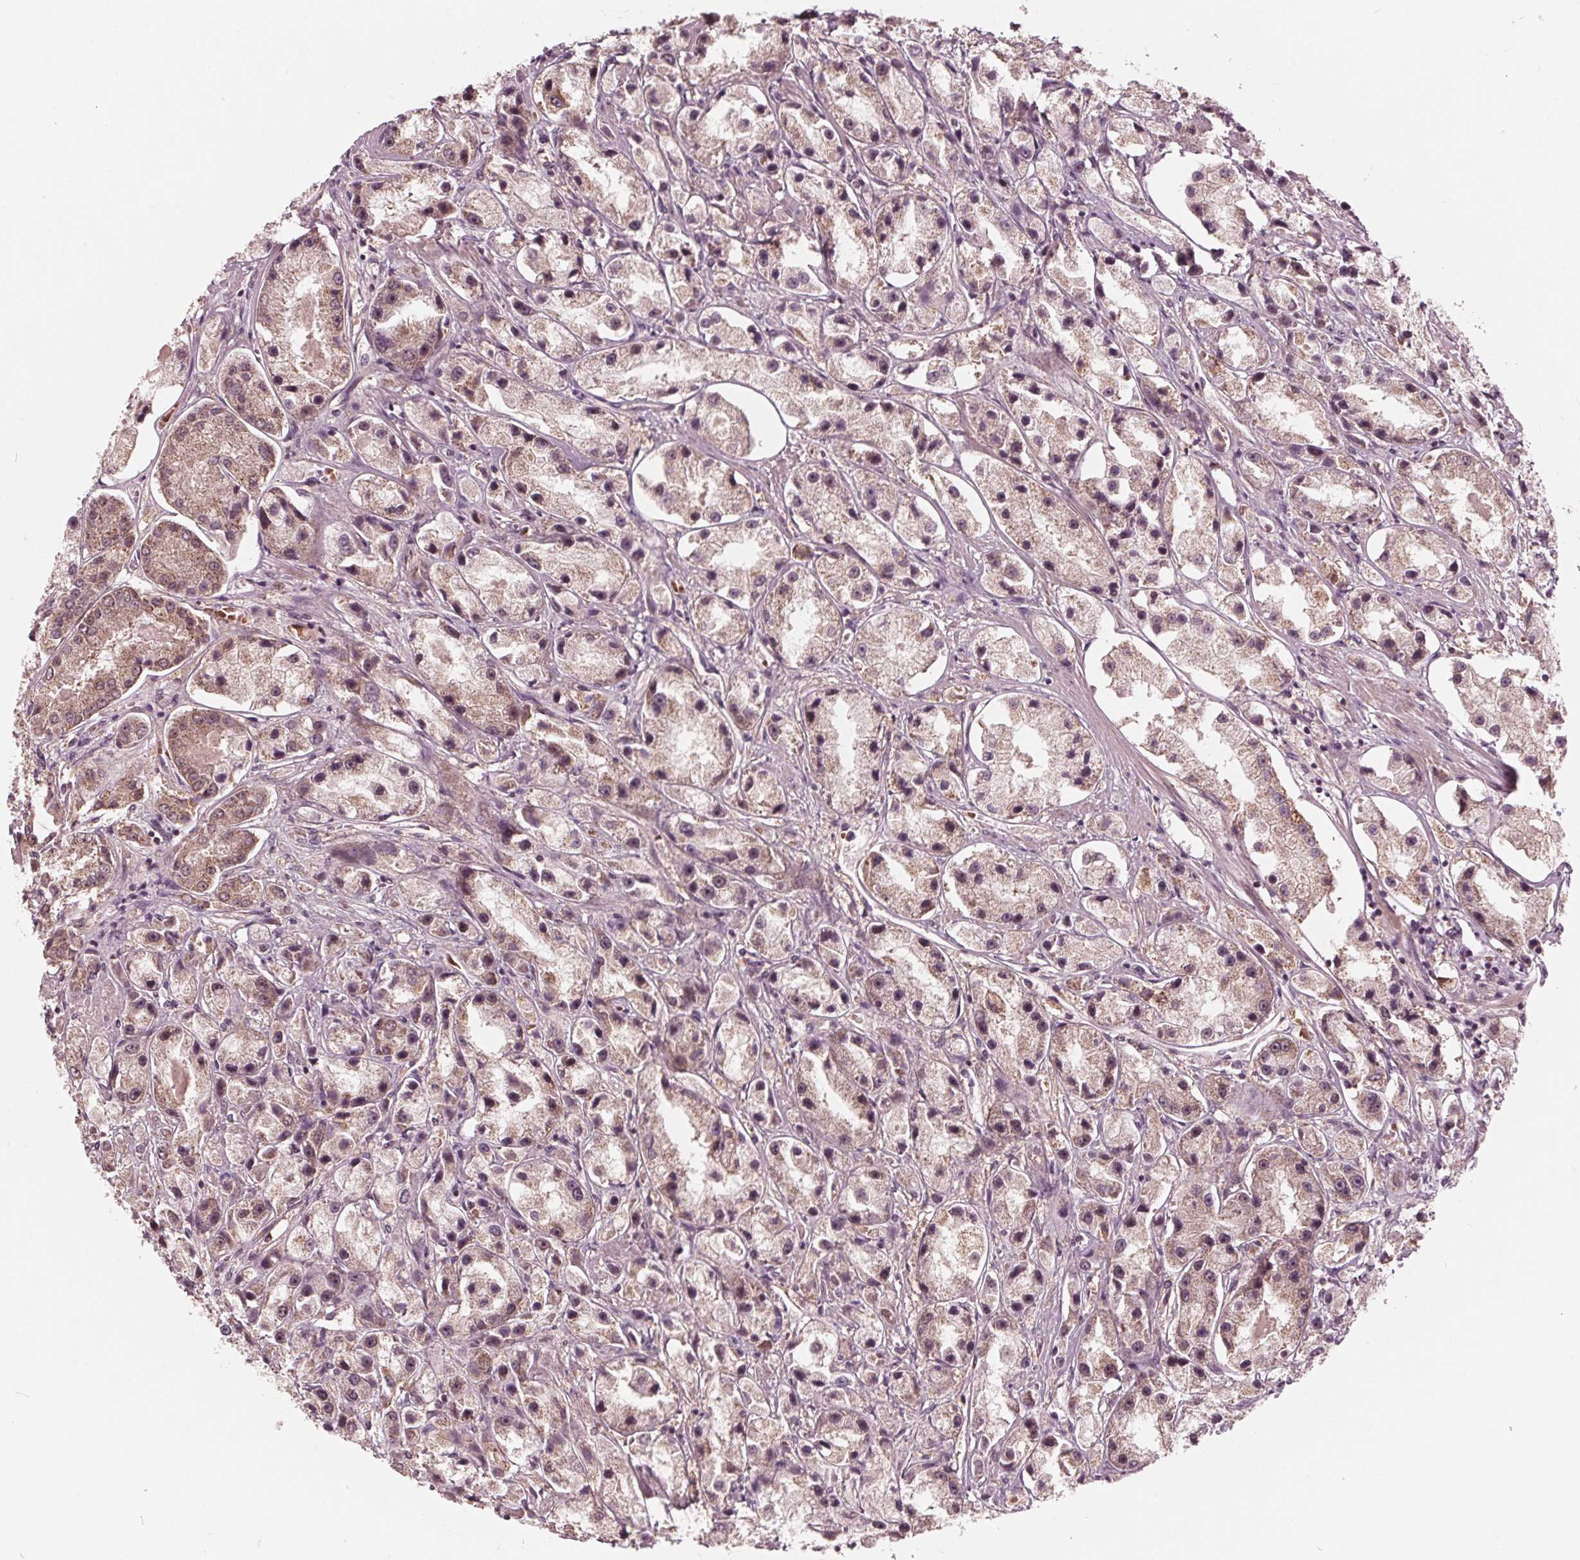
{"staining": {"intensity": "weak", "quantity": "25%-75%", "location": "cytoplasmic/membranous"}, "tissue": "prostate cancer", "cell_type": "Tumor cells", "image_type": "cancer", "snomed": [{"axis": "morphology", "description": "Adenocarcinoma, High grade"}, {"axis": "topography", "description": "Prostate"}], "caption": "About 25%-75% of tumor cells in prostate adenocarcinoma (high-grade) display weak cytoplasmic/membranous protein positivity as visualized by brown immunohistochemical staining.", "gene": "UBALD1", "patient": {"sex": "male", "age": 67}}